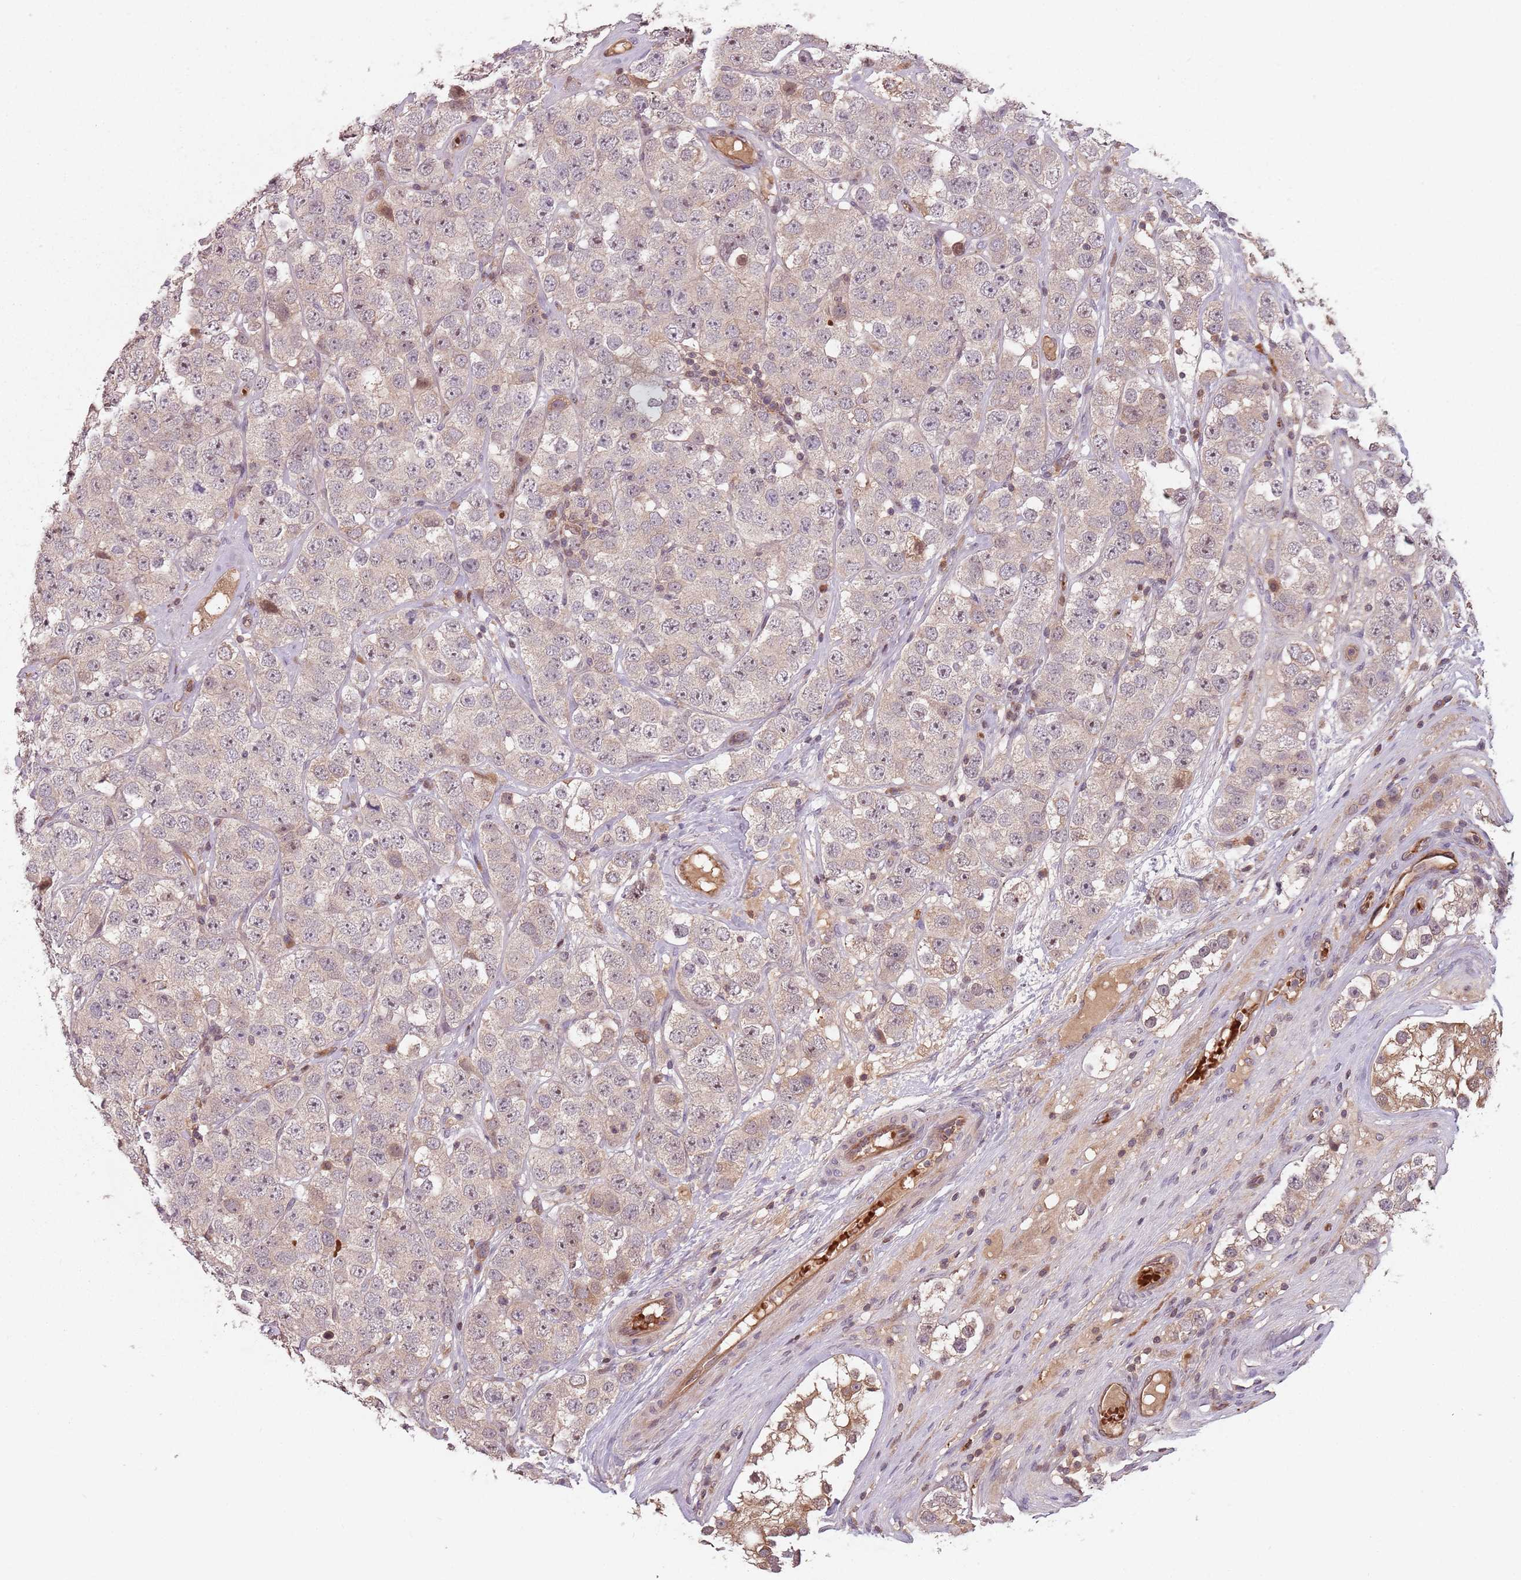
{"staining": {"intensity": "negative", "quantity": "none", "location": "none"}, "tissue": "testis cancer", "cell_type": "Tumor cells", "image_type": "cancer", "snomed": [{"axis": "morphology", "description": "Seminoma, NOS"}, {"axis": "topography", "description": "Testis"}], "caption": "Tumor cells show no significant positivity in testis seminoma.", "gene": "GPR180", "patient": {"sex": "male", "age": 28}}